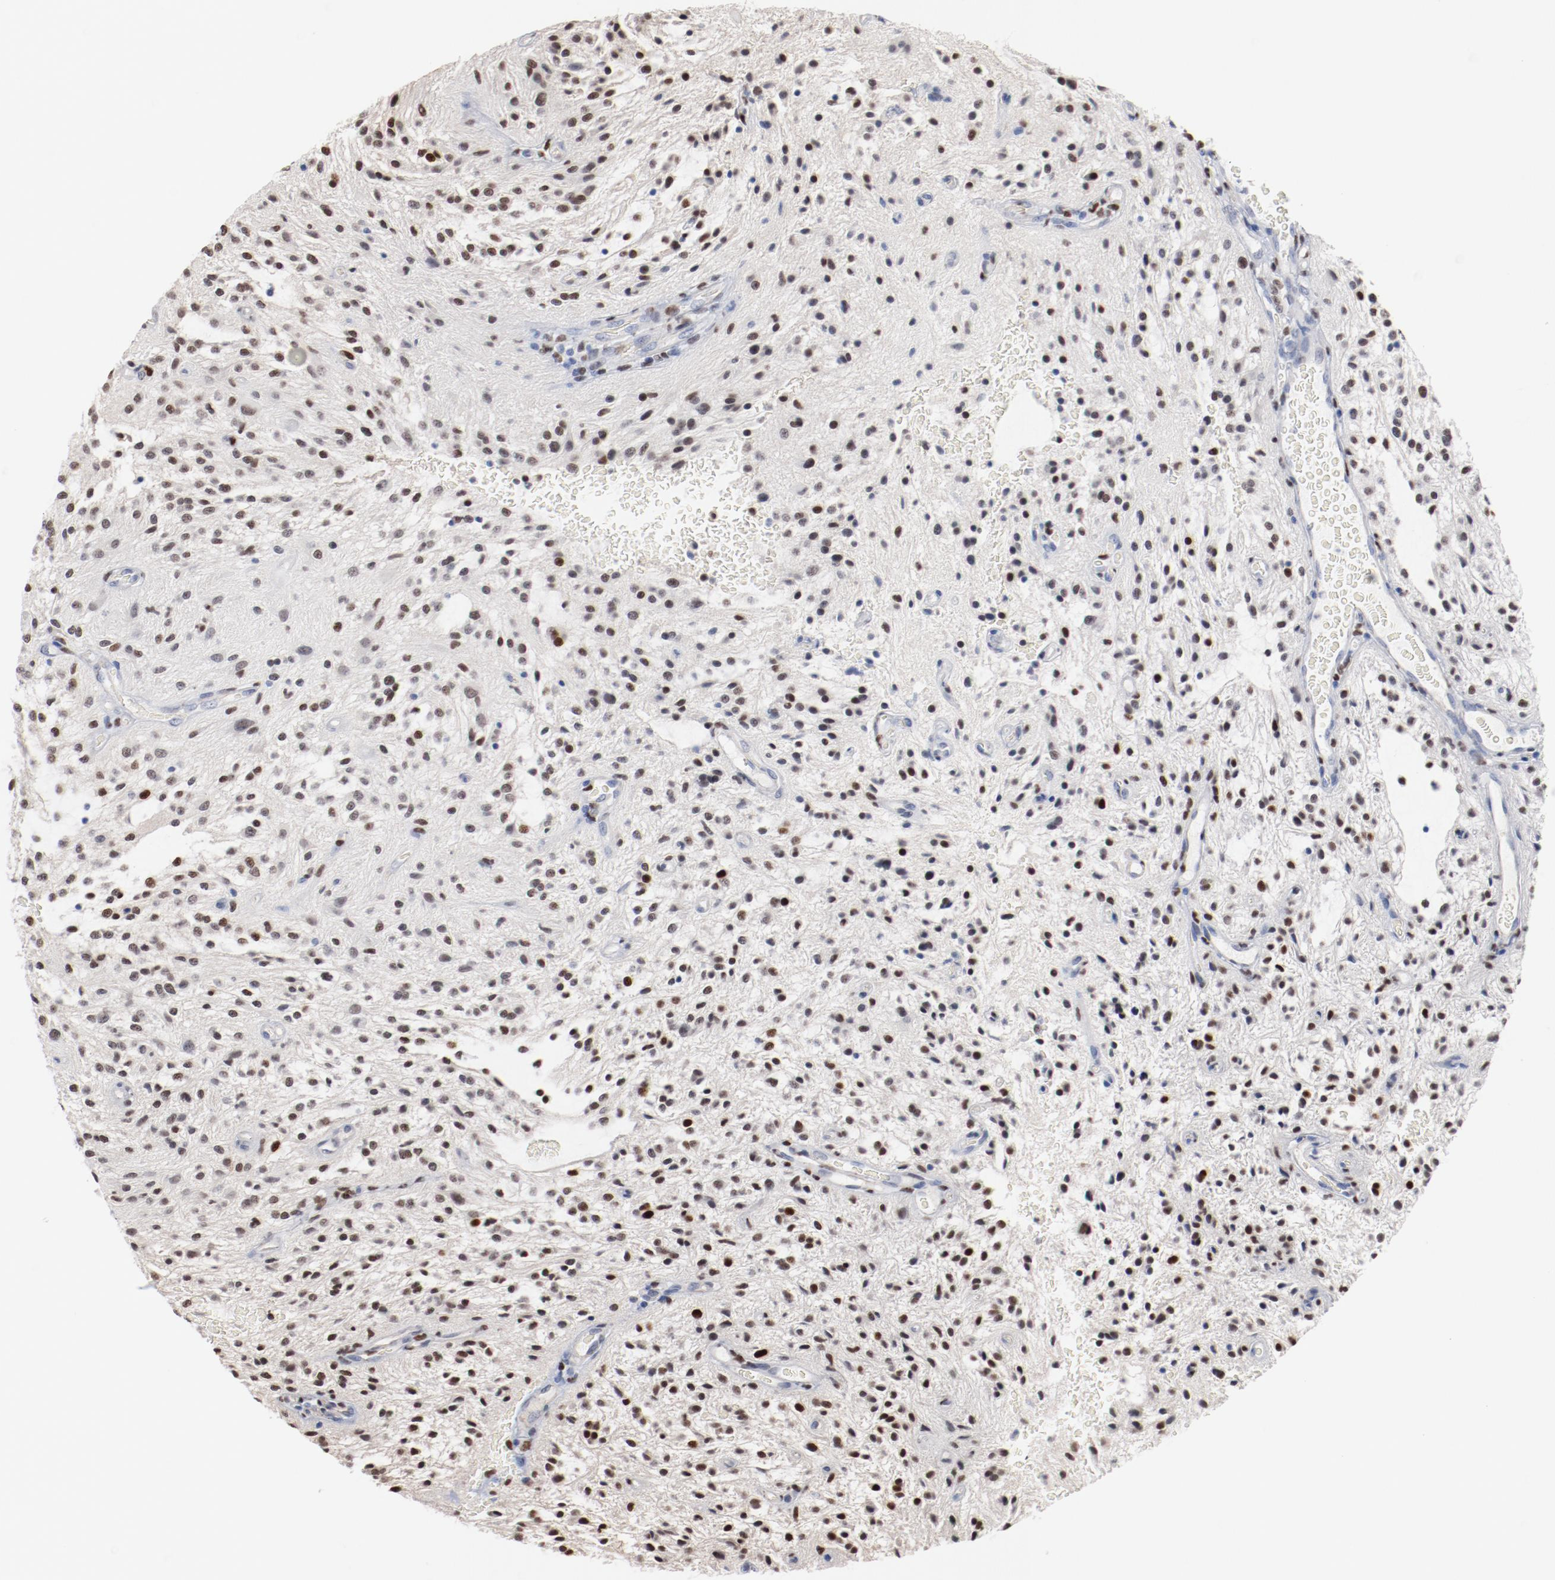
{"staining": {"intensity": "weak", "quantity": "<25%", "location": "nuclear"}, "tissue": "glioma", "cell_type": "Tumor cells", "image_type": "cancer", "snomed": [{"axis": "morphology", "description": "Glioma, malignant, NOS"}, {"axis": "topography", "description": "Cerebellum"}], "caption": "Immunohistochemical staining of glioma exhibits no significant staining in tumor cells. (Brightfield microscopy of DAB (3,3'-diaminobenzidine) immunohistochemistry (IHC) at high magnification).", "gene": "ZEB2", "patient": {"sex": "female", "age": 10}}